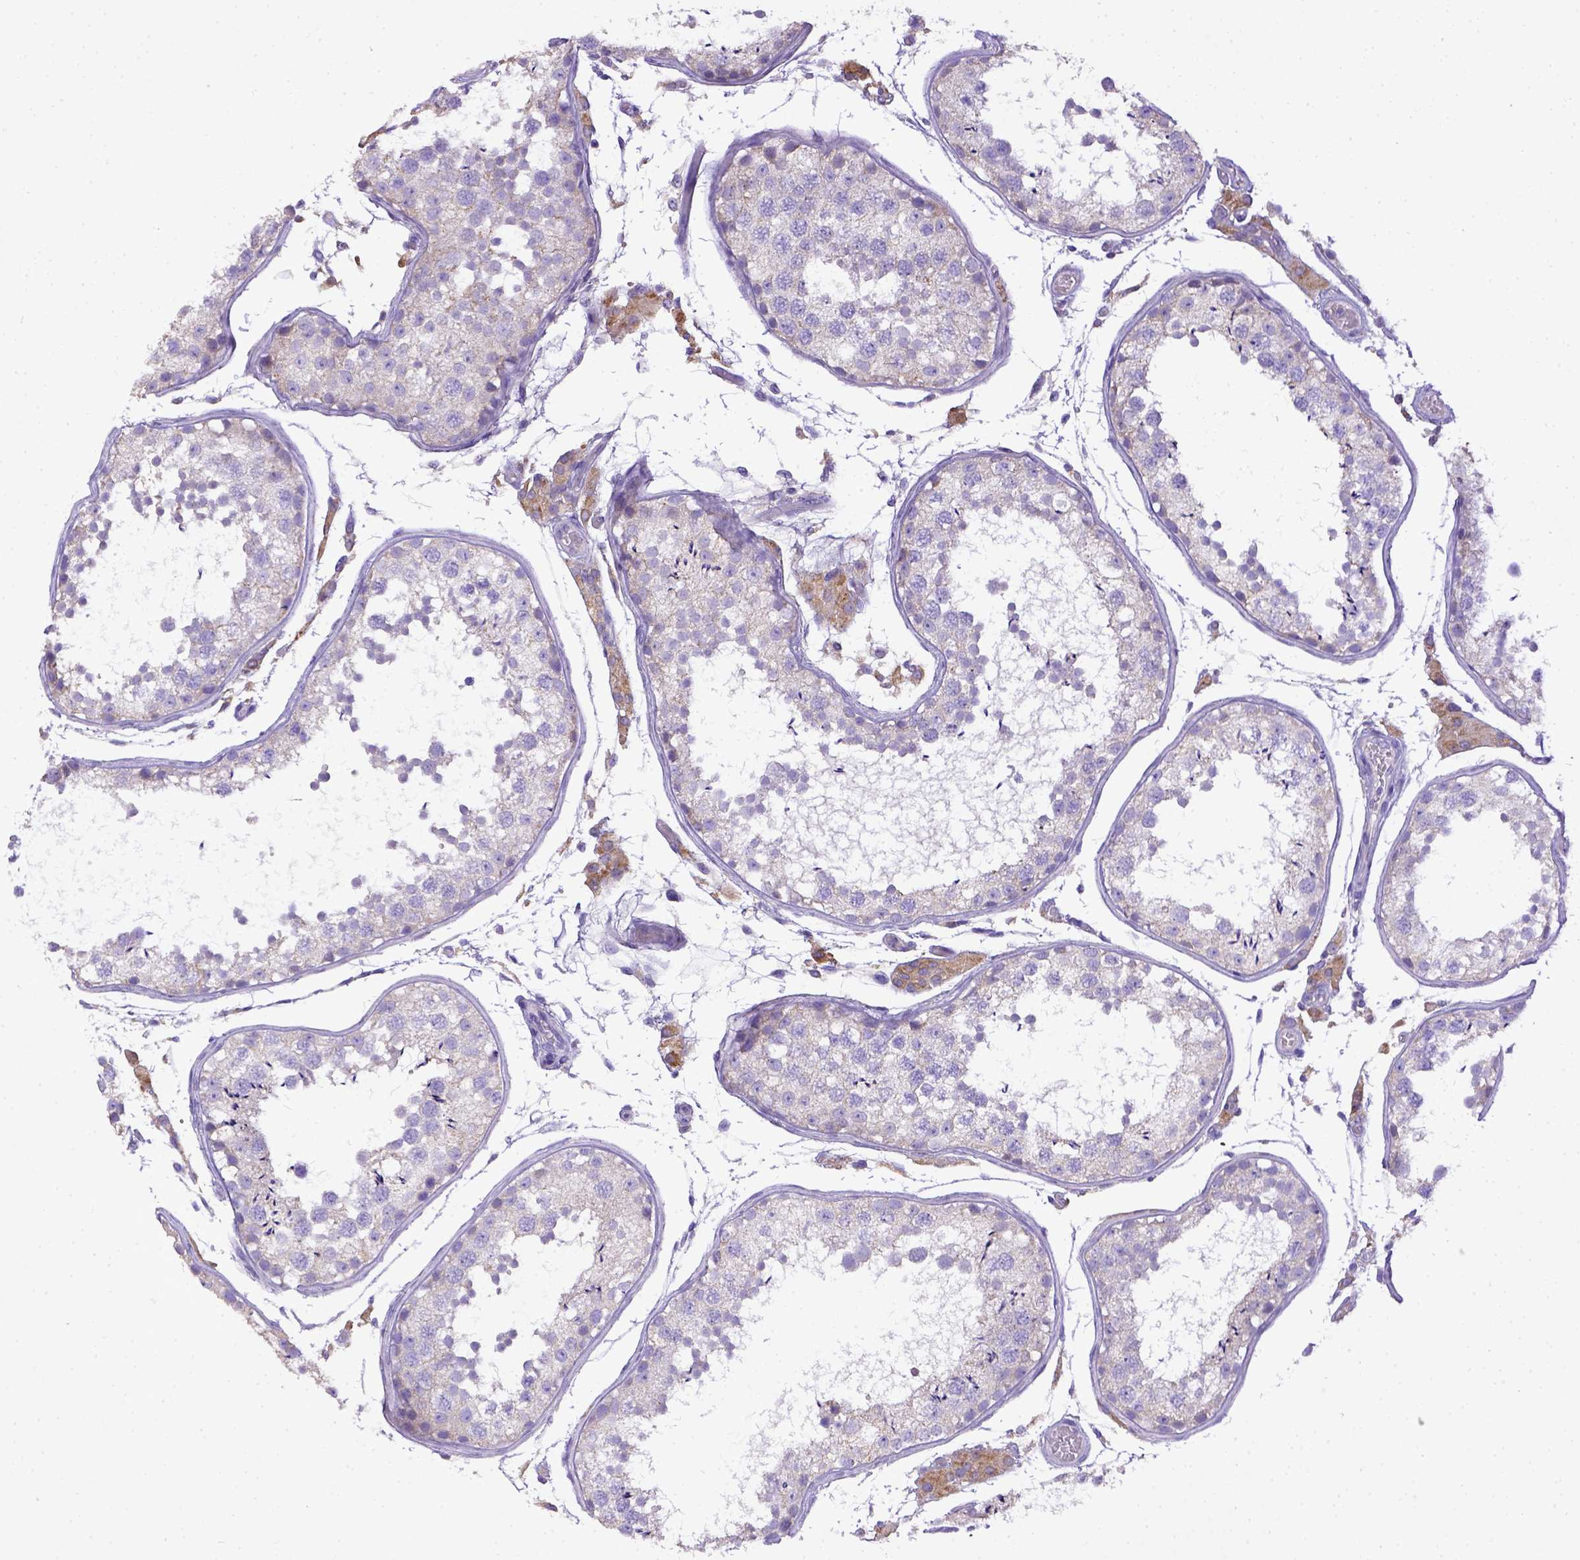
{"staining": {"intensity": "negative", "quantity": "none", "location": "none"}, "tissue": "testis", "cell_type": "Cells in seminiferous ducts", "image_type": "normal", "snomed": [{"axis": "morphology", "description": "Normal tissue, NOS"}, {"axis": "topography", "description": "Testis"}], "caption": "The IHC photomicrograph has no significant expression in cells in seminiferous ducts of testis.", "gene": "CD40", "patient": {"sex": "male", "age": 29}}